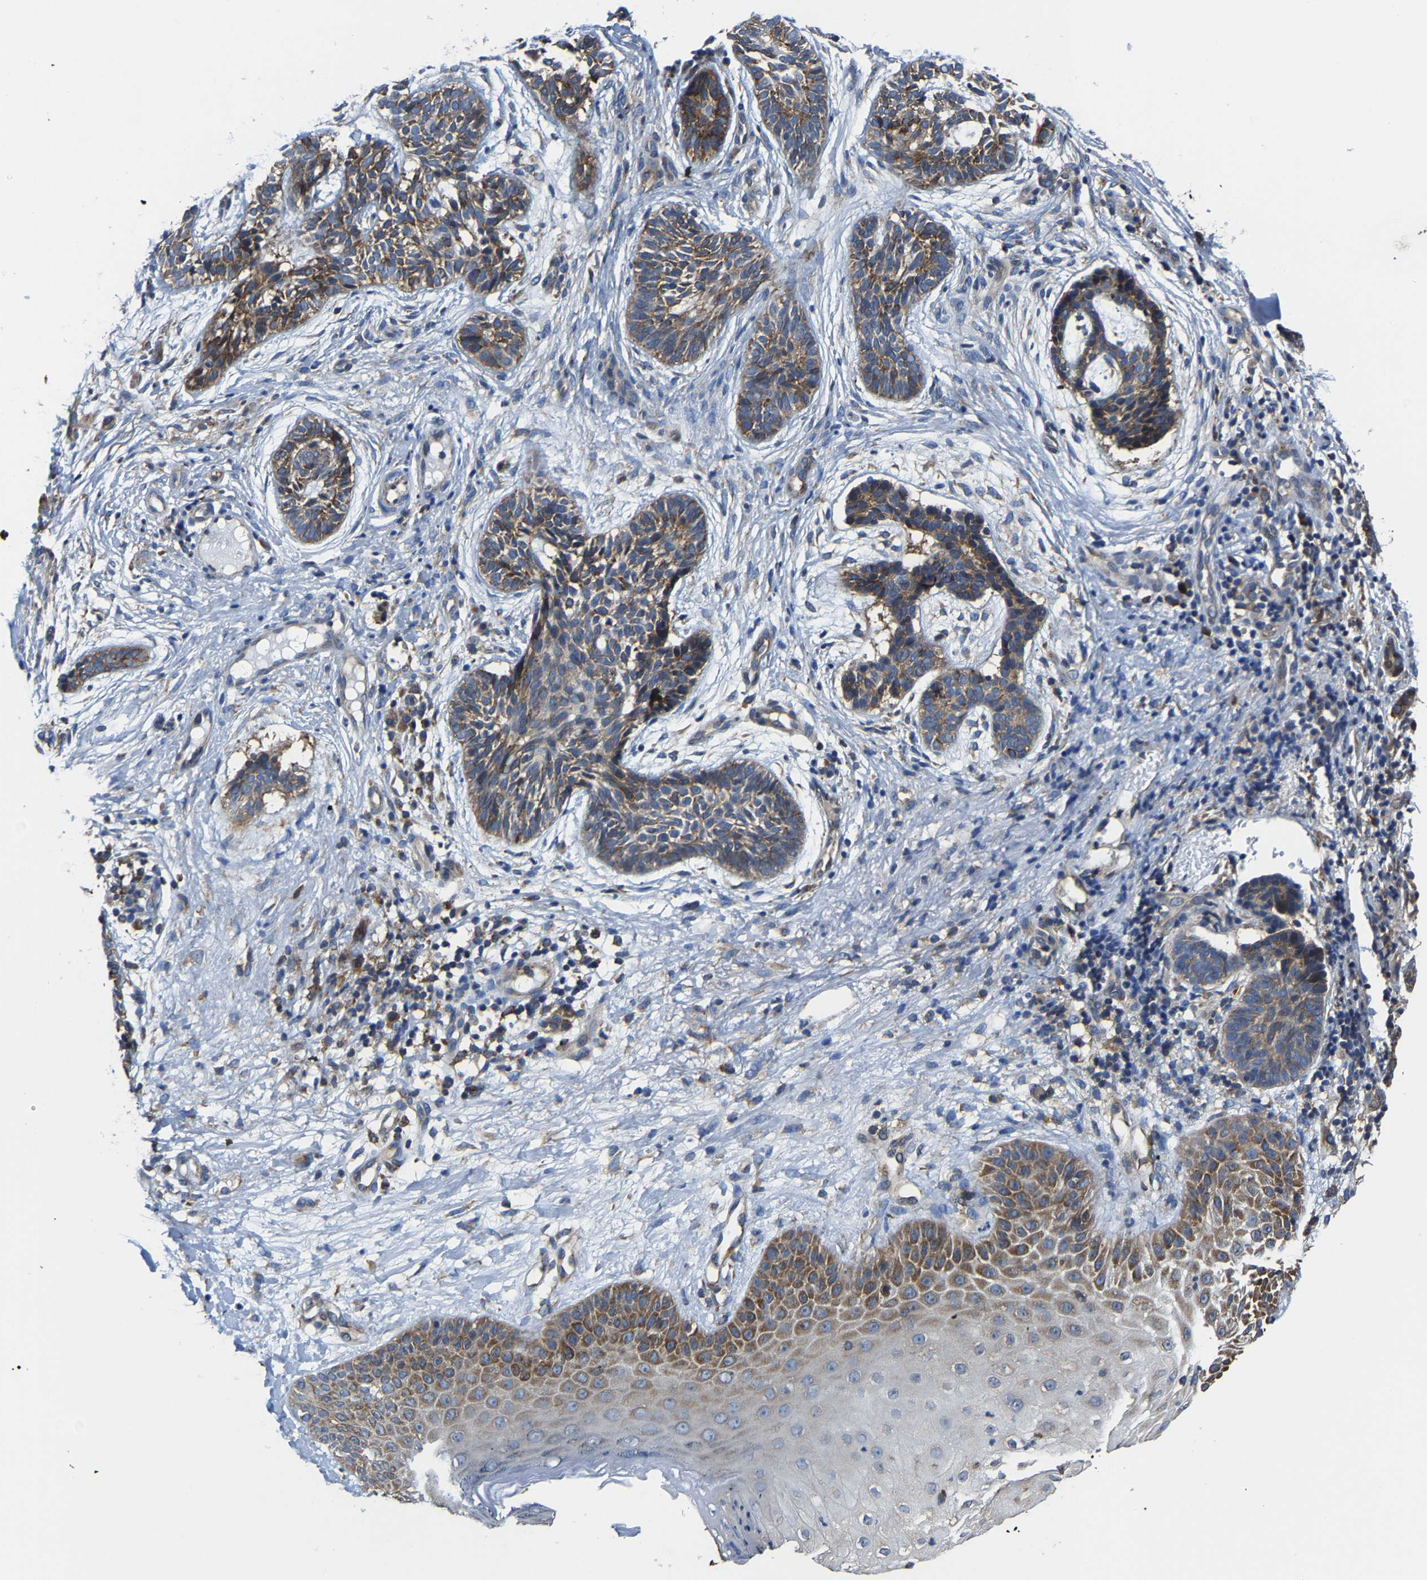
{"staining": {"intensity": "moderate", "quantity": ">75%", "location": "cytoplasmic/membranous"}, "tissue": "skin cancer", "cell_type": "Tumor cells", "image_type": "cancer", "snomed": [{"axis": "morphology", "description": "Normal tissue, NOS"}, {"axis": "morphology", "description": "Basal cell carcinoma"}, {"axis": "topography", "description": "Skin"}], "caption": "Immunohistochemistry (IHC) histopathology image of skin cancer (basal cell carcinoma) stained for a protein (brown), which reveals medium levels of moderate cytoplasmic/membranous positivity in about >75% of tumor cells.", "gene": "G3BP2", "patient": {"sex": "male", "age": 63}}